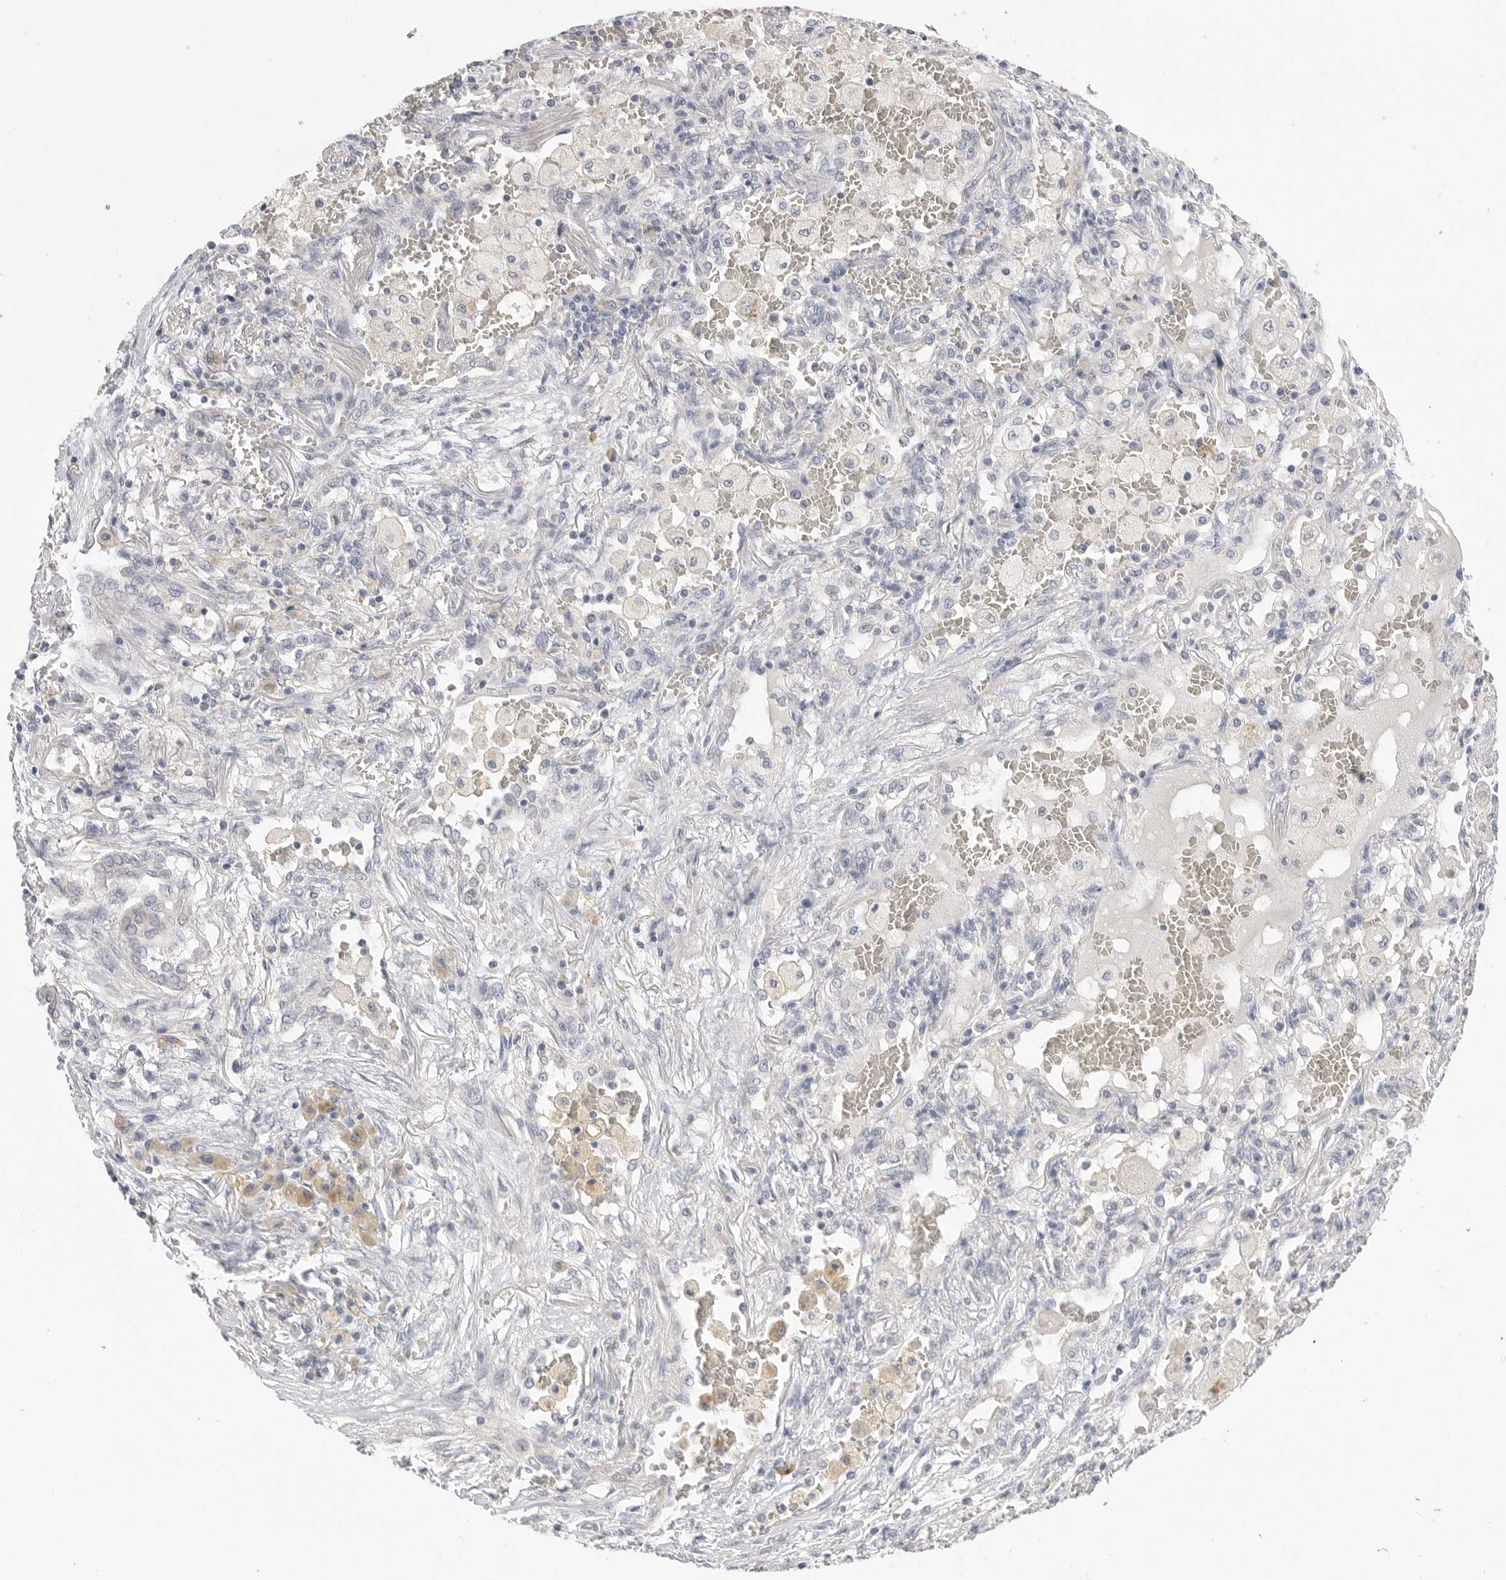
{"staining": {"intensity": "negative", "quantity": "none", "location": "none"}, "tissue": "lung cancer", "cell_type": "Tumor cells", "image_type": "cancer", "snomed": [{"axis": "morphology", "description": "Squamous cell carcinoma, NOS"}, {"axis": "topography", "description": "Lung"}], "caption": "High power microscopy histopathology image of an IHC image of lung cancer, revealing no significant expression in tumor cells. (Stains: DAB IHC with hematoxylin counter stain, Microscopy: brightfield microscopy at high magnification).", "gene": "FBN2", "patient": {"sex": "male", "age": 61}}